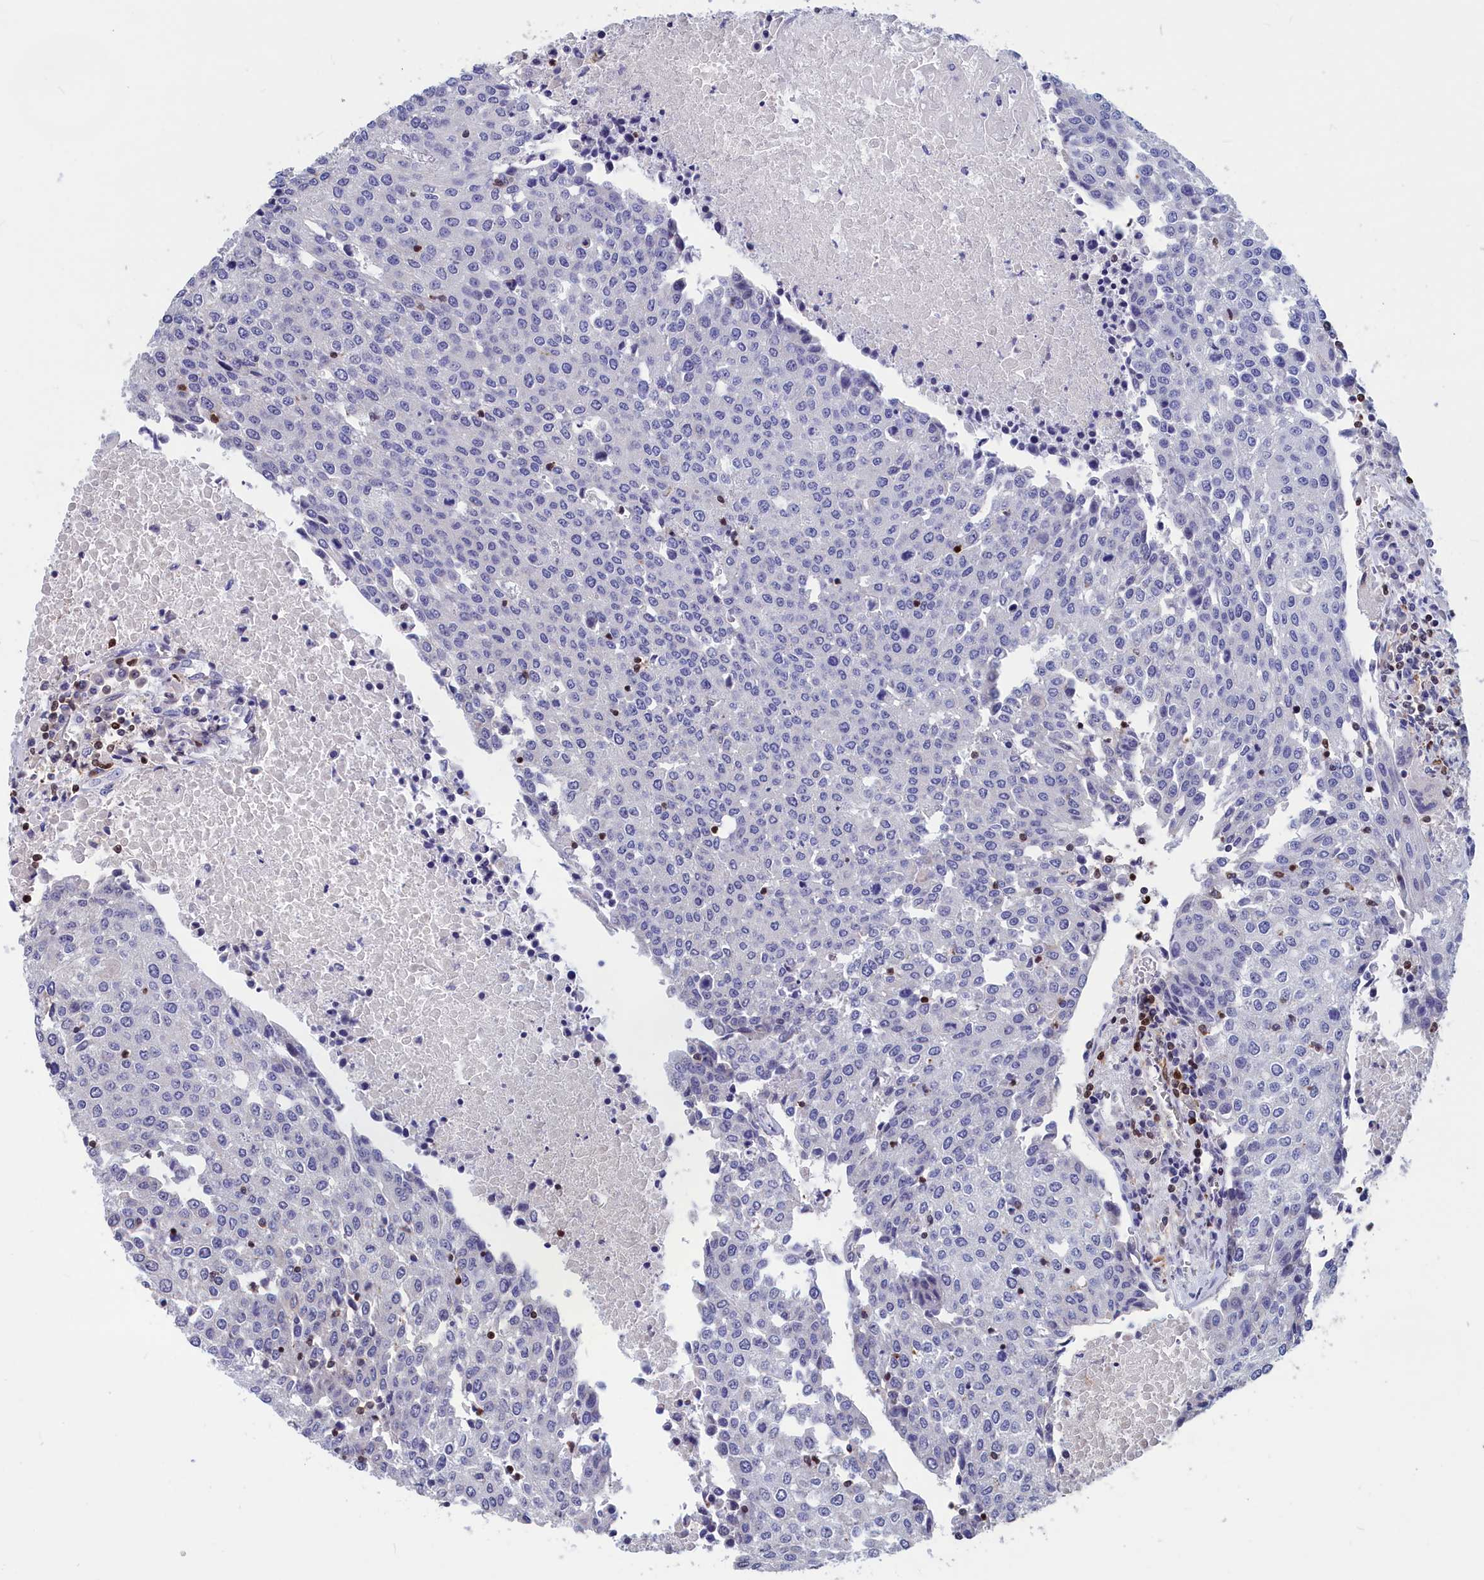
{"staining": {"intensity": "negative", "quantity": "none", "location": "none"}, "tissue": "urothelial cancer", "cell_type": "Tumor cells", "image_type": "cancer", "snomed": [{"axis": "morphology", "description": "Urothelial carcinoma, High grade"}, {"axis": "topography", "description": "Urinary bladder"}], "caption": "This image is of high-grade urothelial carcinoma stained with immunohistochemistry to label a protein in brown with the nuclei are counter-stained blue. There is no expression in tumor cells. (Brightfield microscopy of DAB (3,3'-diaminobenzidine) immunohistochemistry (IHC) at high magnification).", "gene": "CRIP1", "patient": {"sex": "female", "age": 85}}